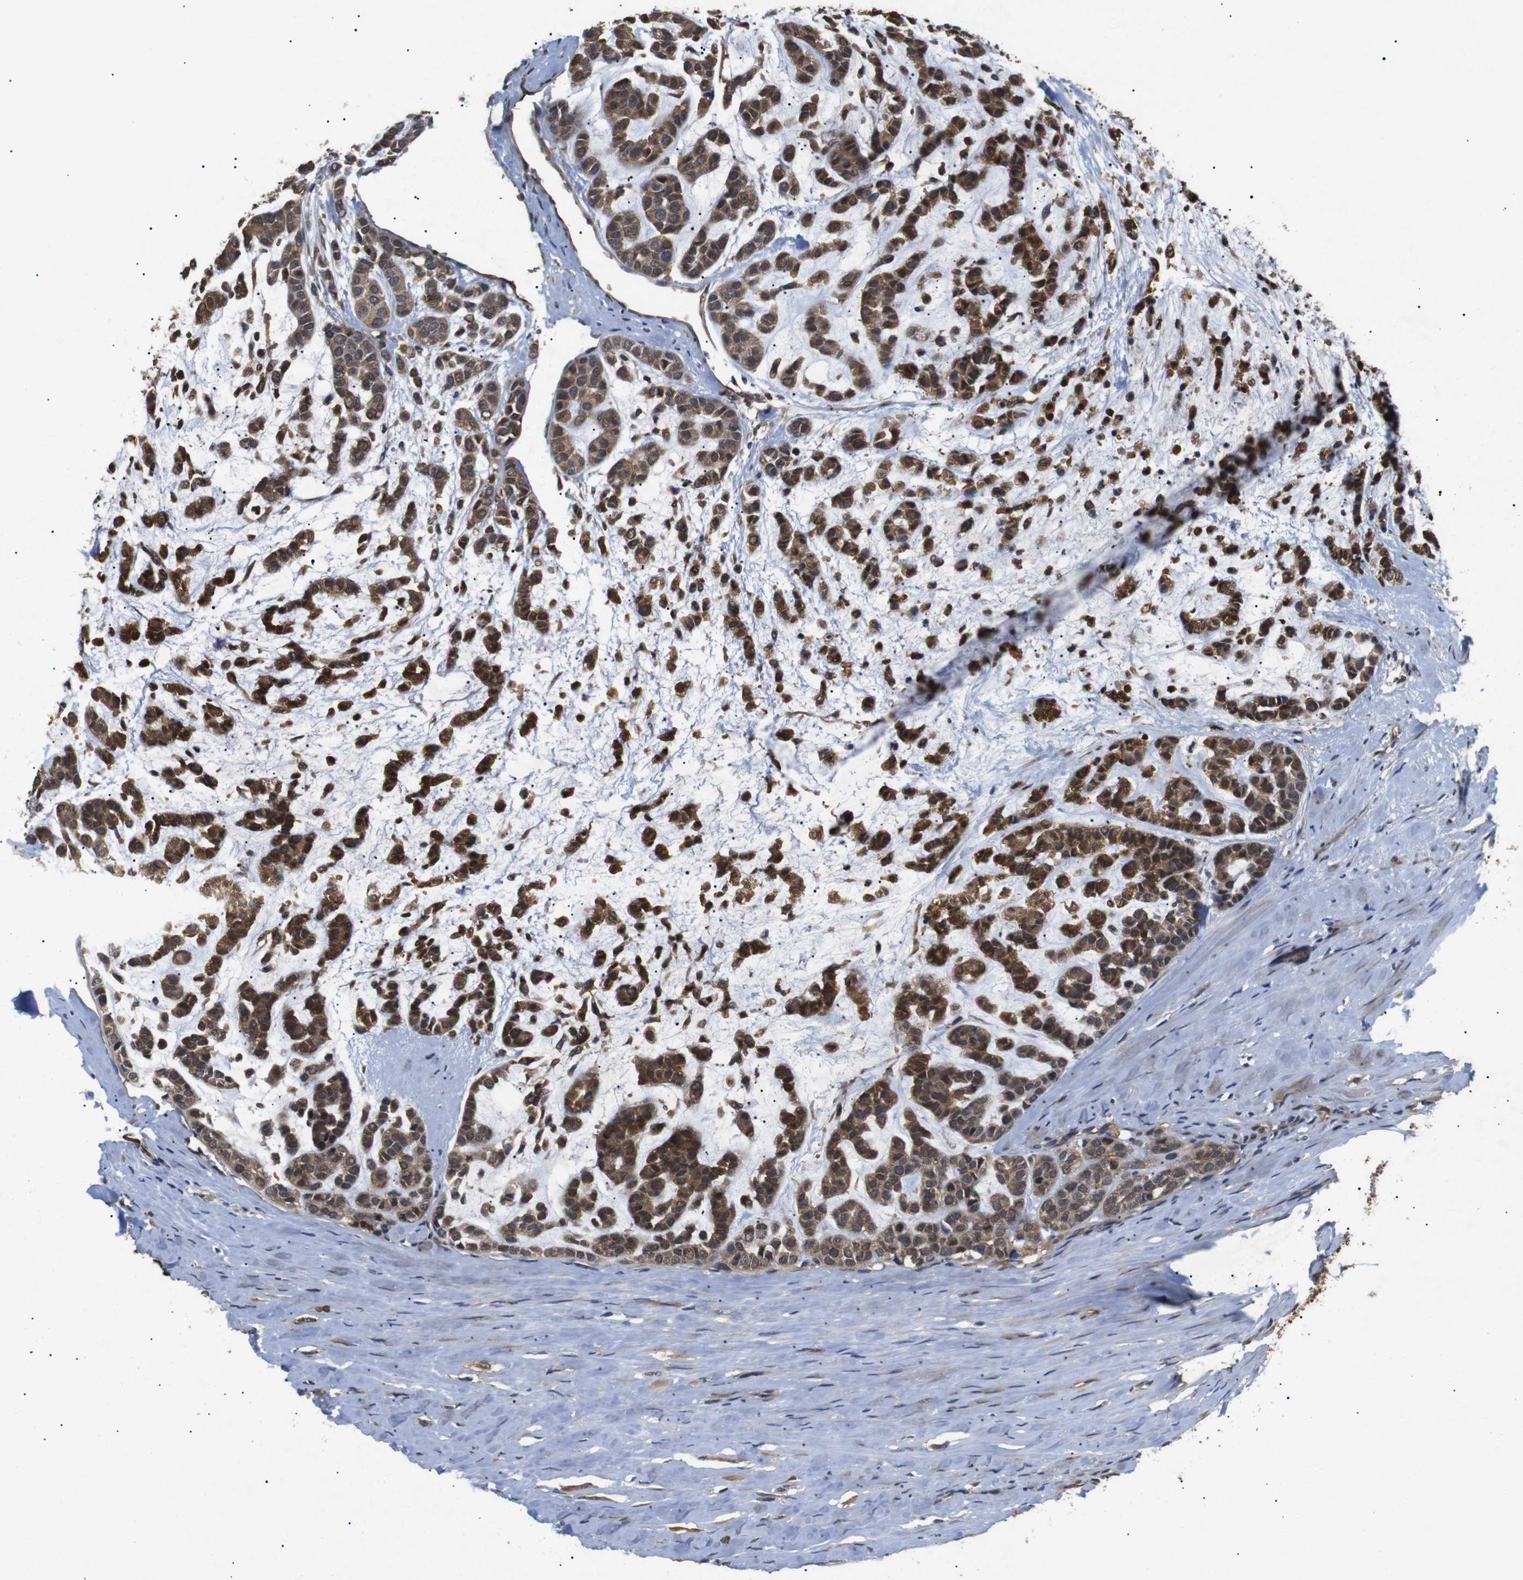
{"staining": {"intensity": "strong", "quantity": ">75%", "location": "cytoplasmic/membranous"}, "tissue": "head and neck cancer", "cell_type": "Tumor cells", "image_type": "cancer", "snomed": [{"axis": "morphology", "description": "Adenocarcinoma, NOS"}, {"axis": "morphology", "description": "Adenoma, NOS"}, {"axis": "topography", "description": "Head-Neck"}], "caption": "There is high levels of strong cytoplasmic/membranous expression in tumor cells of head and neck adenocarcinoma, as demonstrated by immunohistochemical staining (brown color).", "gene": "DDR1", "patient": {"sex": "female", "age": 55}}